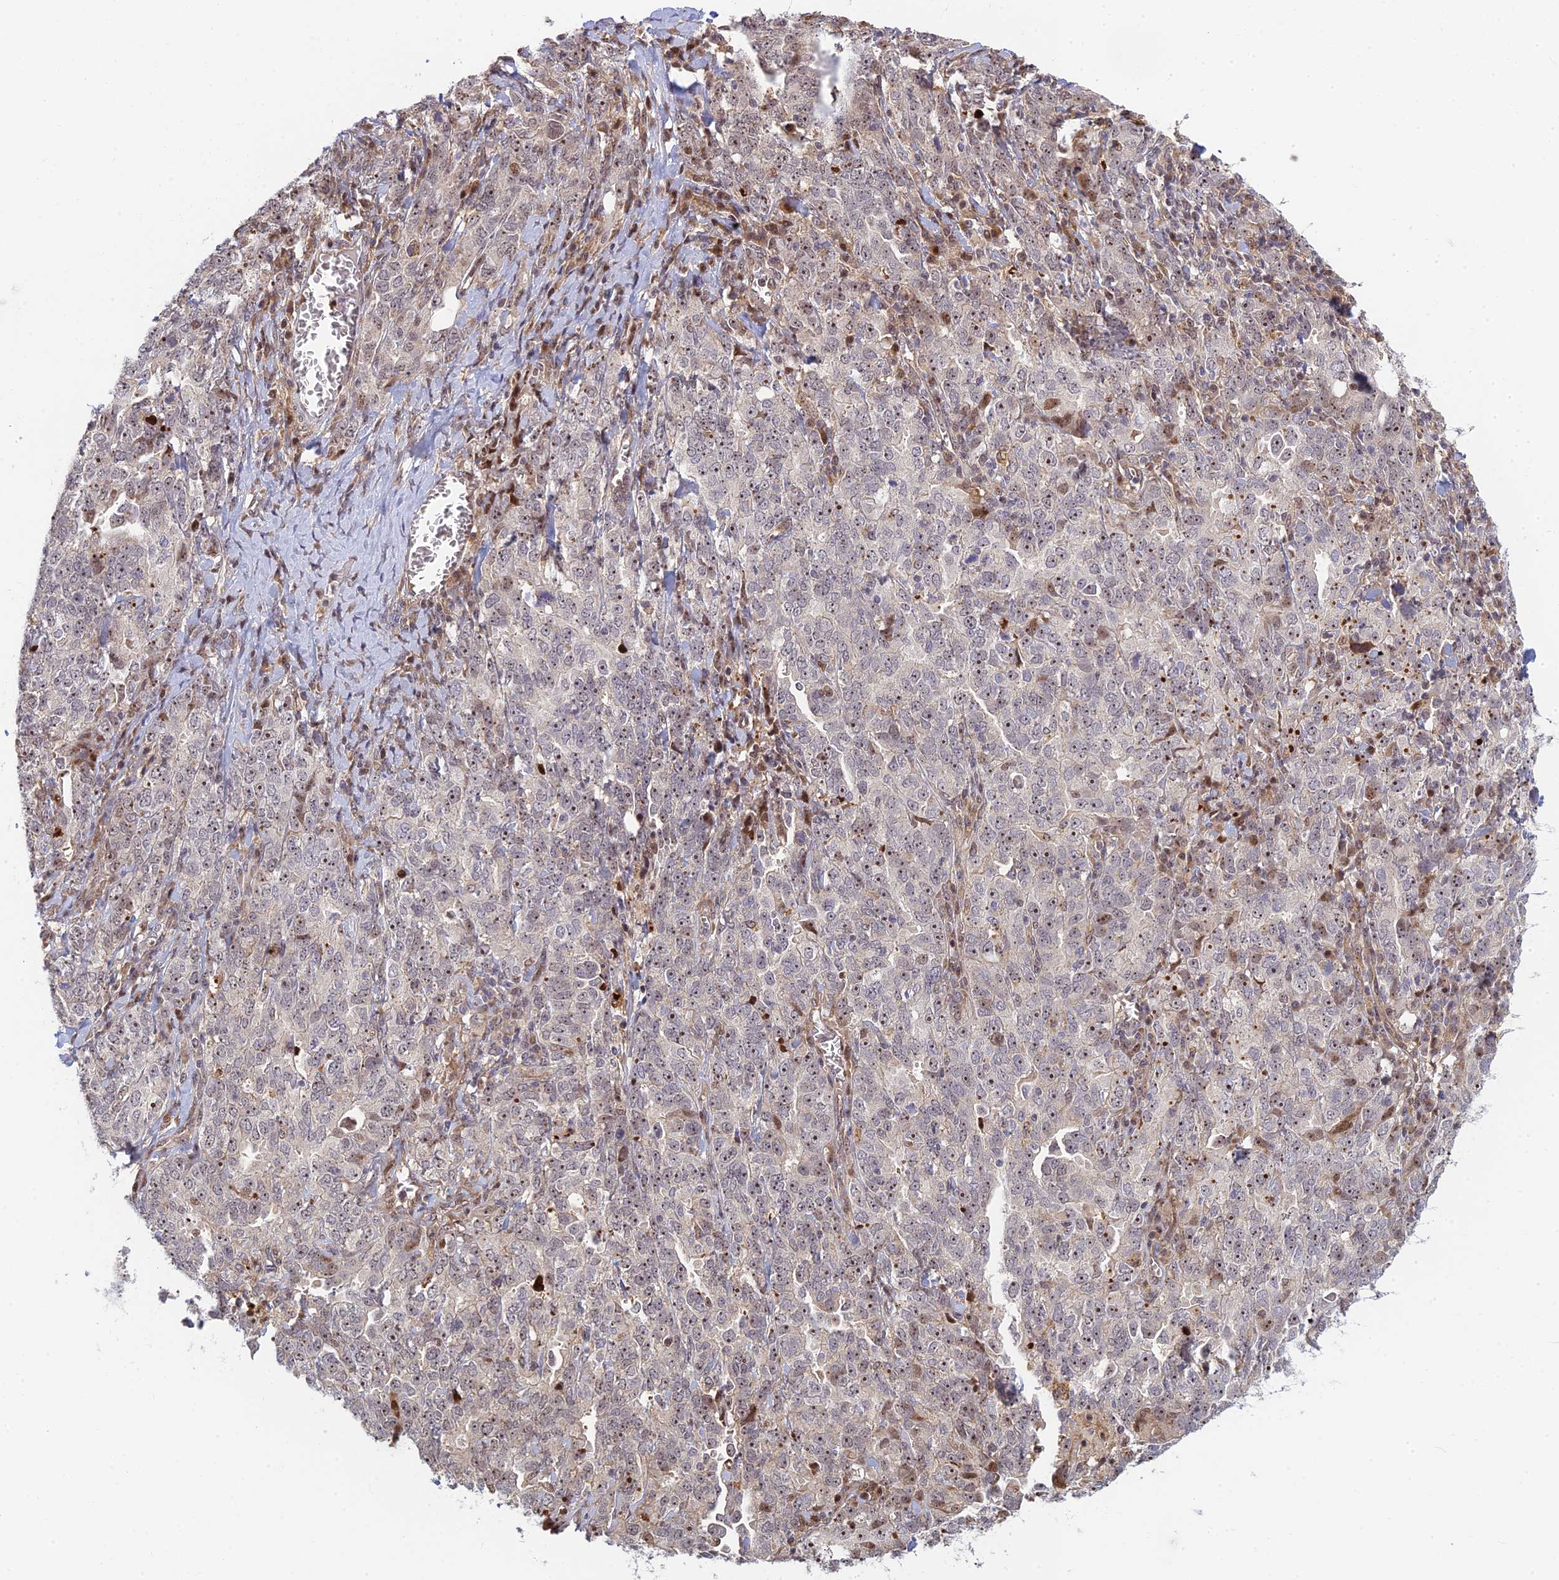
{"staining": {"intensity": "moderate", "quantity": "25%-75%", "location": "nuclear"}, "tissue": "ovarian cancer", "cell_type": "Tumor cells", "image_type": "cancer", "snomed": [{"axis": "morphology", "description": "Carcinoma, endometroid"}, {"axis": "topography", "description": "Ovary"}], "caption": "Moderate nuclear positivity is seen in approximately 25%-75% of tumor cells in ovarian cancer (endometroid carcinoma). (Brightfield microscopy of DAB IHC at high magnification).", "gene": "UFSP2", "patient": {"sex": "female", "age": 62}}